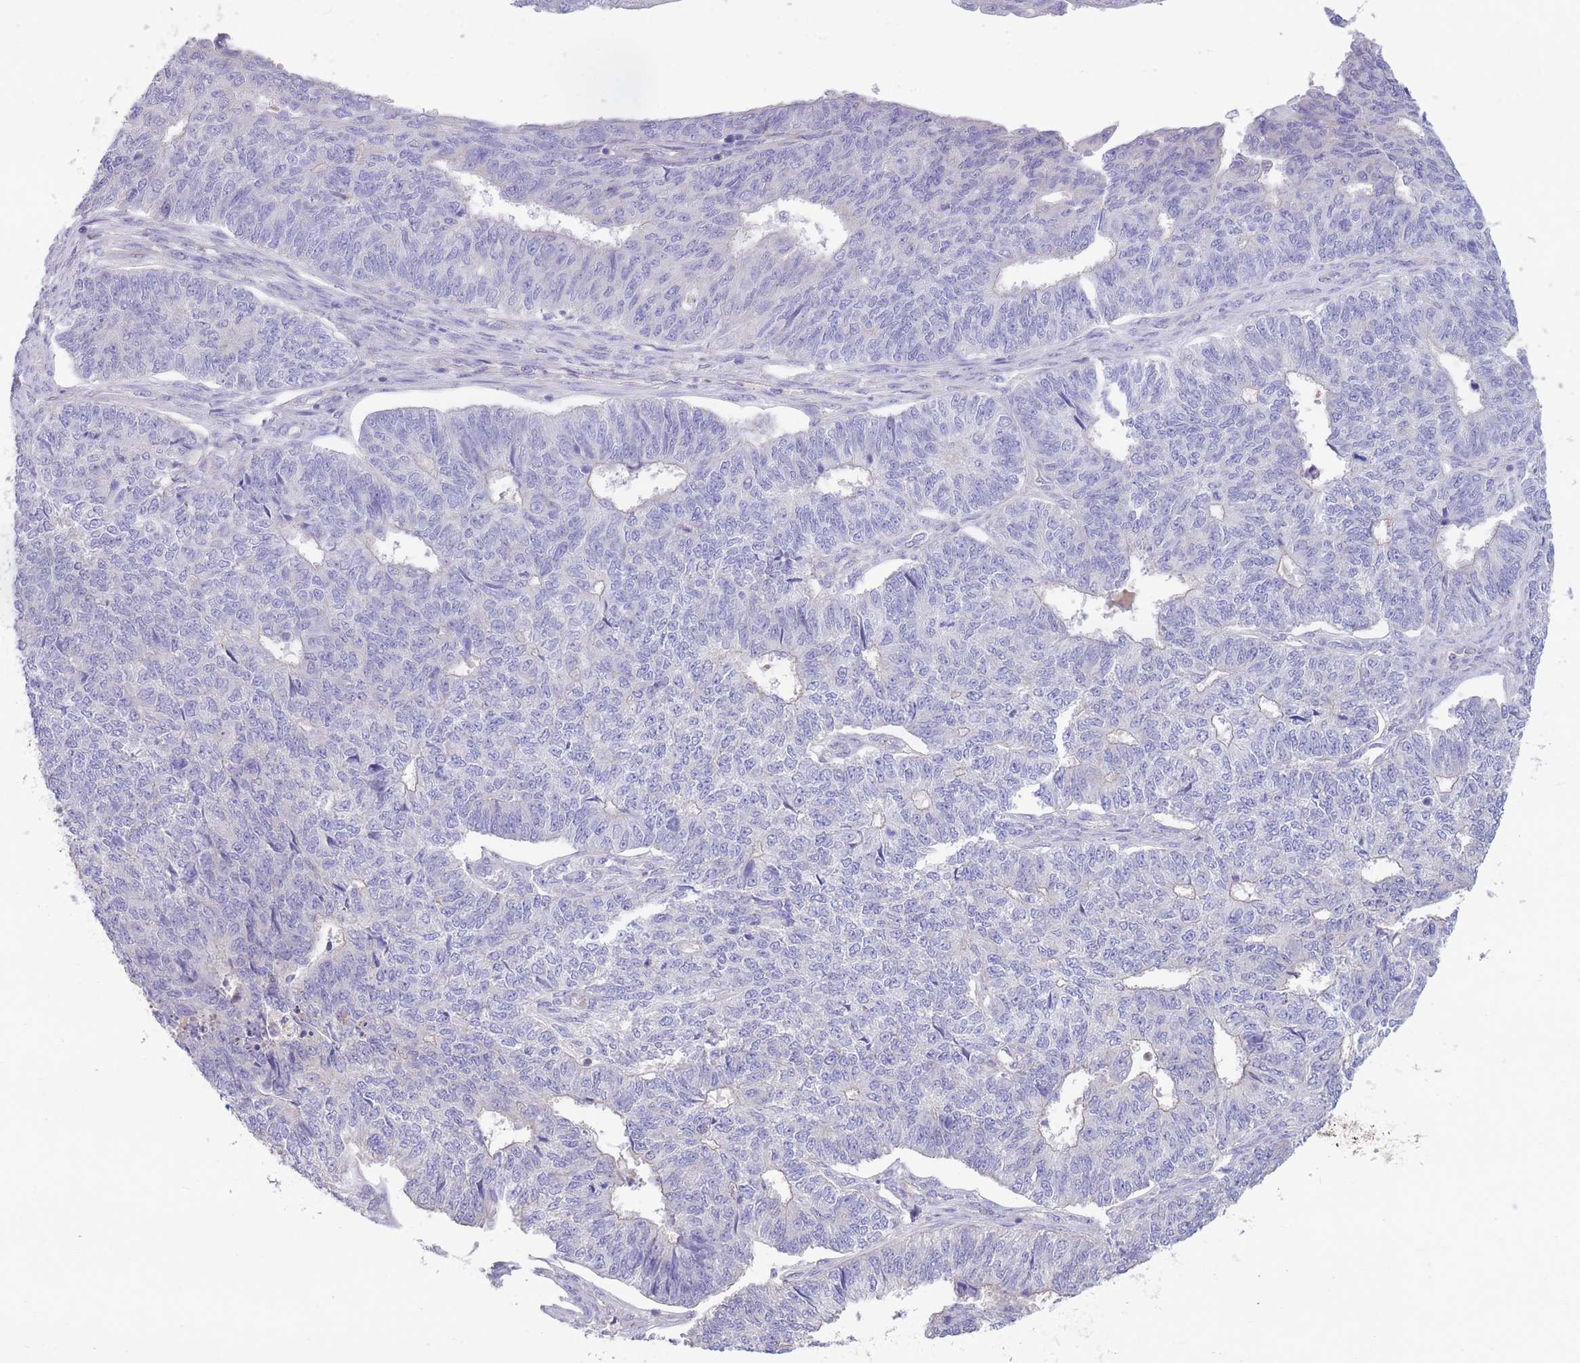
{"staining": {"intensity": "negative", "quantity": "none", "location": "none"}, "tissue": "endometrial cancer", "cell_type": "Tumor cells", "image_type": "cancer", "snomed": [{"axis": "morphology", "description": "Adenocarcinoma, NOS"}, {"axis": "topography", "description": "Endometrium"}], "caption": "Immunohistochemistry (IHC) photomicrograph of human endometrial cancer (adenocarcinoma) stained for a protein (brown), which demonstrates no positivity in tumor cells. Brightfield microscopy of immunohistochemistry stained with DAB (brown) and hematoxylin (blue), captured at high magnification.", "gene": "OR5T1", "patient": {"sex": "female", "age": 32}}